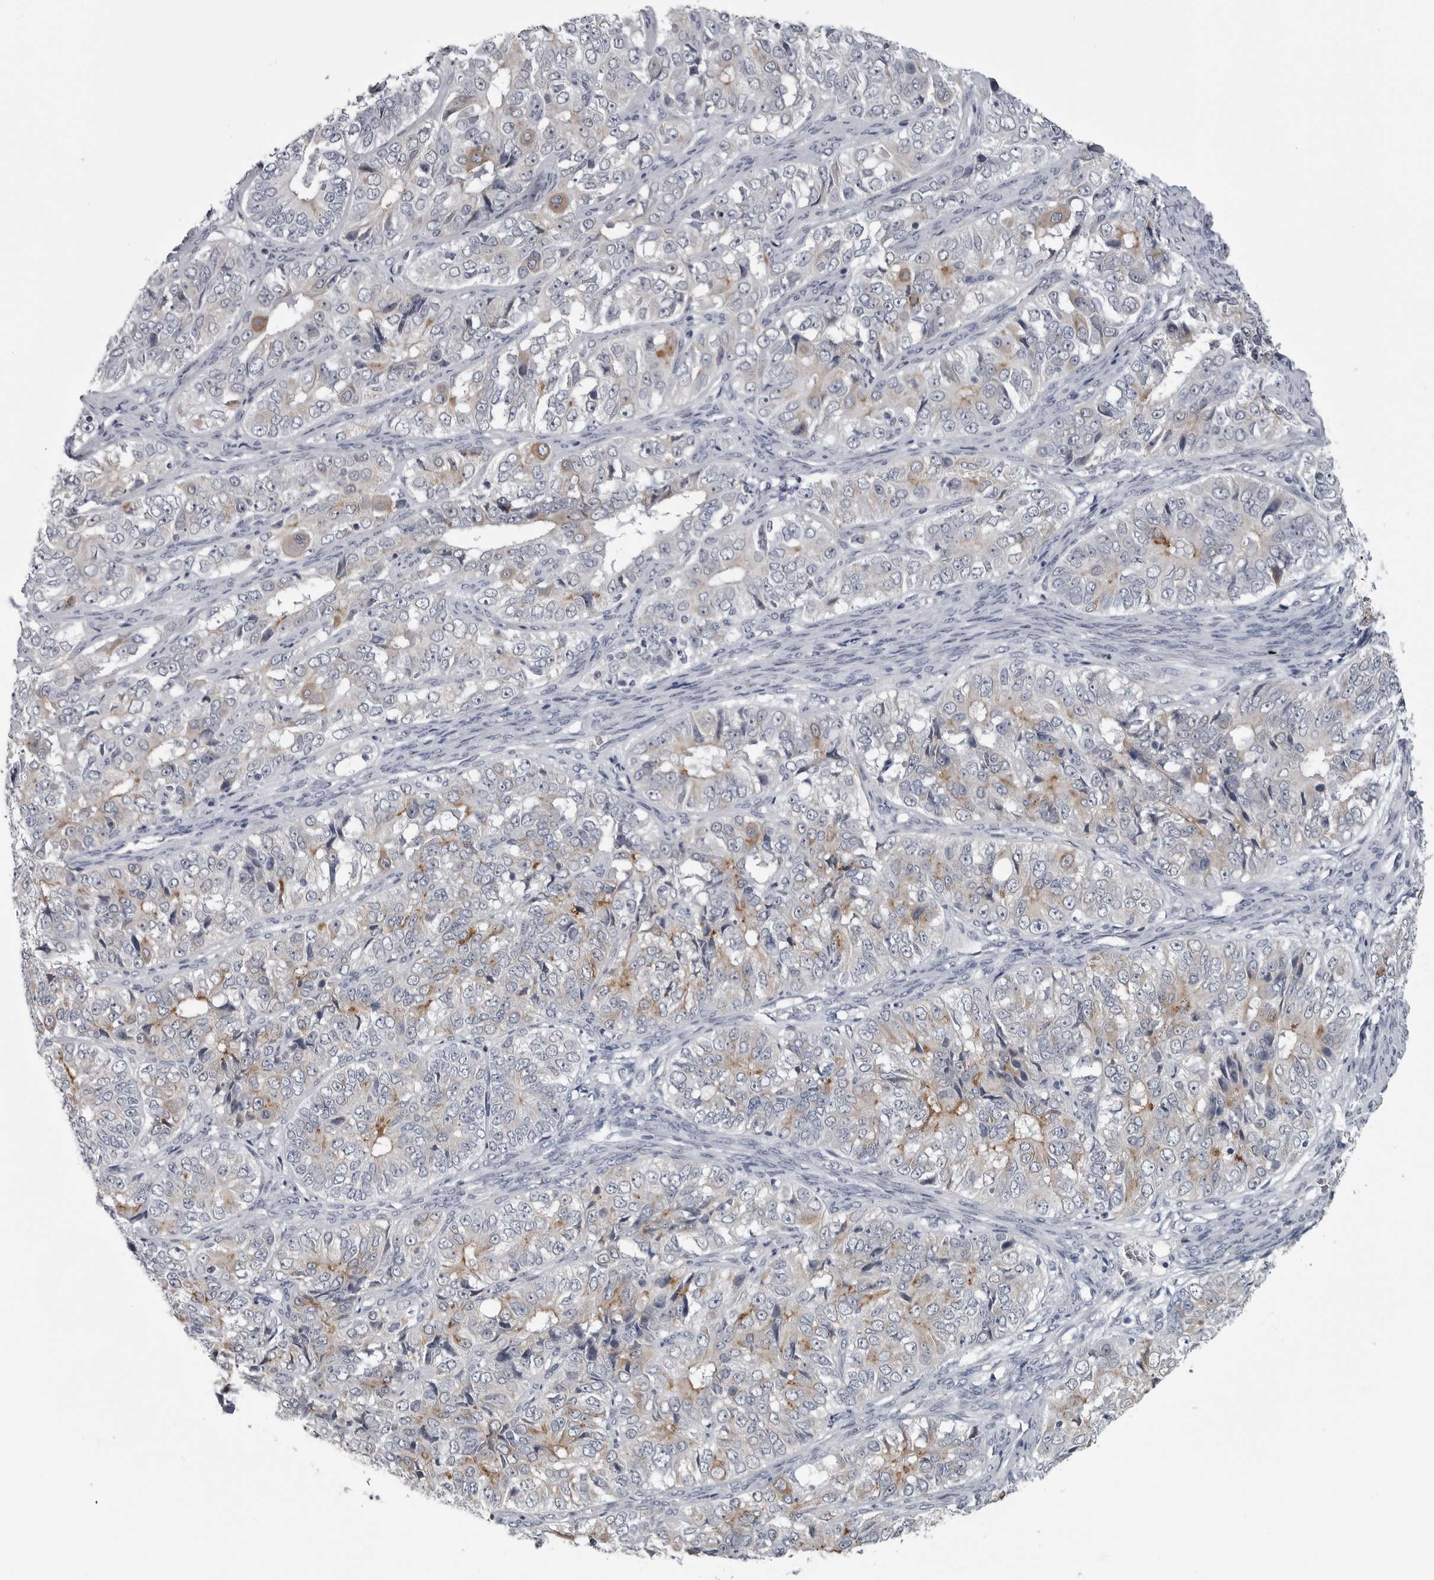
{"staining": {"intensity": "weak", "quantity": "25%-75%", "location": "cytoplasmic/membranous"}, "tissue": "ovarian cancer", "cell_type": "Tumor cells", "image_type": "cancer", "snomed": [{"axis": "morphology", "description": "Carcinoma, endometroid"}, {"axis": "topography", "description": "Ovary"}], "caption": "Immunohistochemistry image of human ovarian cancer (endometroid carcinoma) stained for a protein (brown), which reveals low levels of weak cytoplasmic/membranous positivity in approximately 25%-75% of tumor cells.", "gene": "MYOC", "patient": {"sex": "female", "age": 51}}